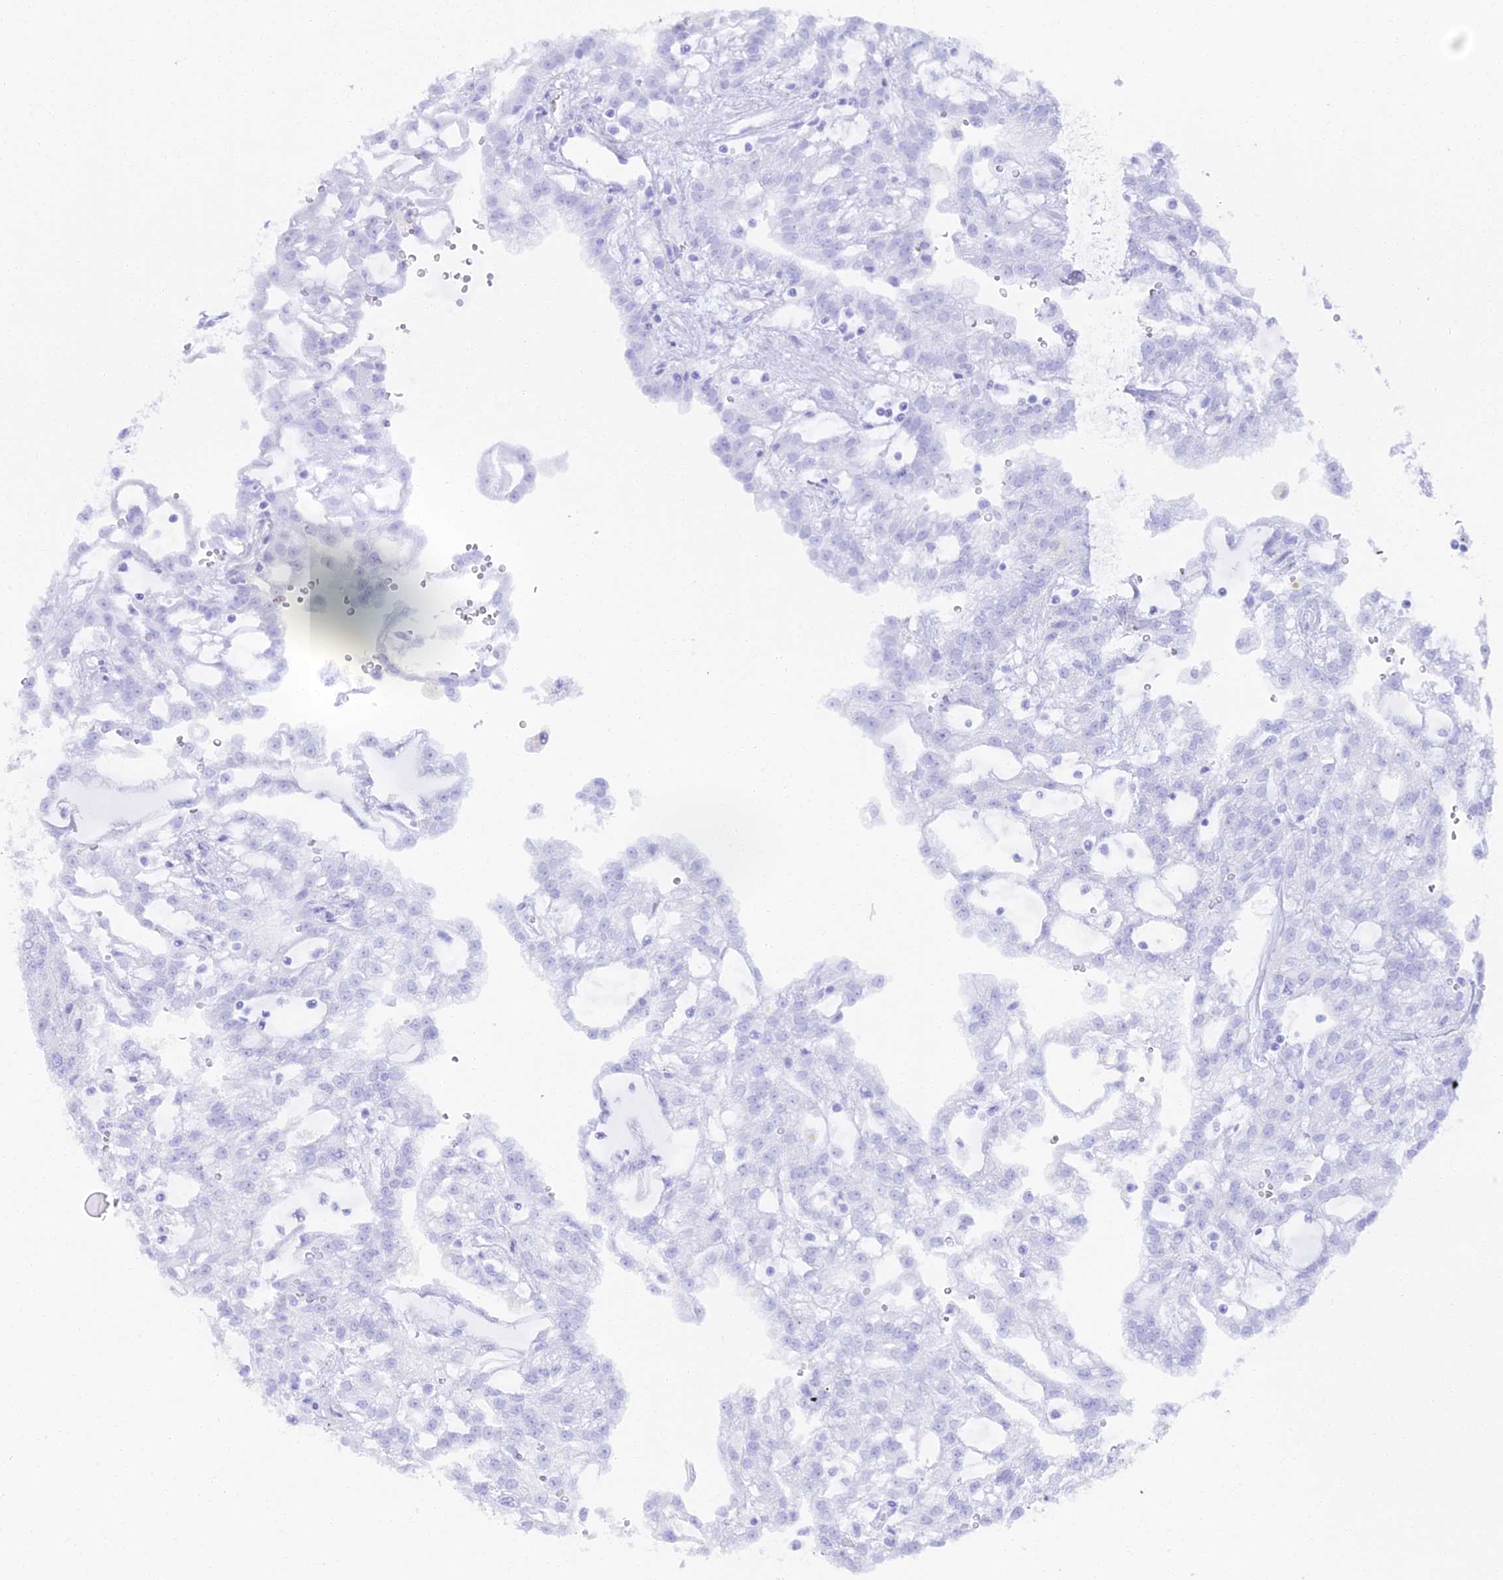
{"staining": {"intensity": "negative", "quantity": "none", "location": "none"}, "tissue": "renal cancer", "cell_type": "Tumor cells", "image_type": "cancer", "snomed": [{"axis": "morphology", "description": "Adenocarcinoma, NOS"}, {"axis": "topography", "description": "Kidney"}], "caption": "Renal adenocarcinoma stained for a protein using immunohistochemistry exhibits no positivity tumor cells.", "gene": "ALPG", "patient": {"sex": "male", "age": 63}}